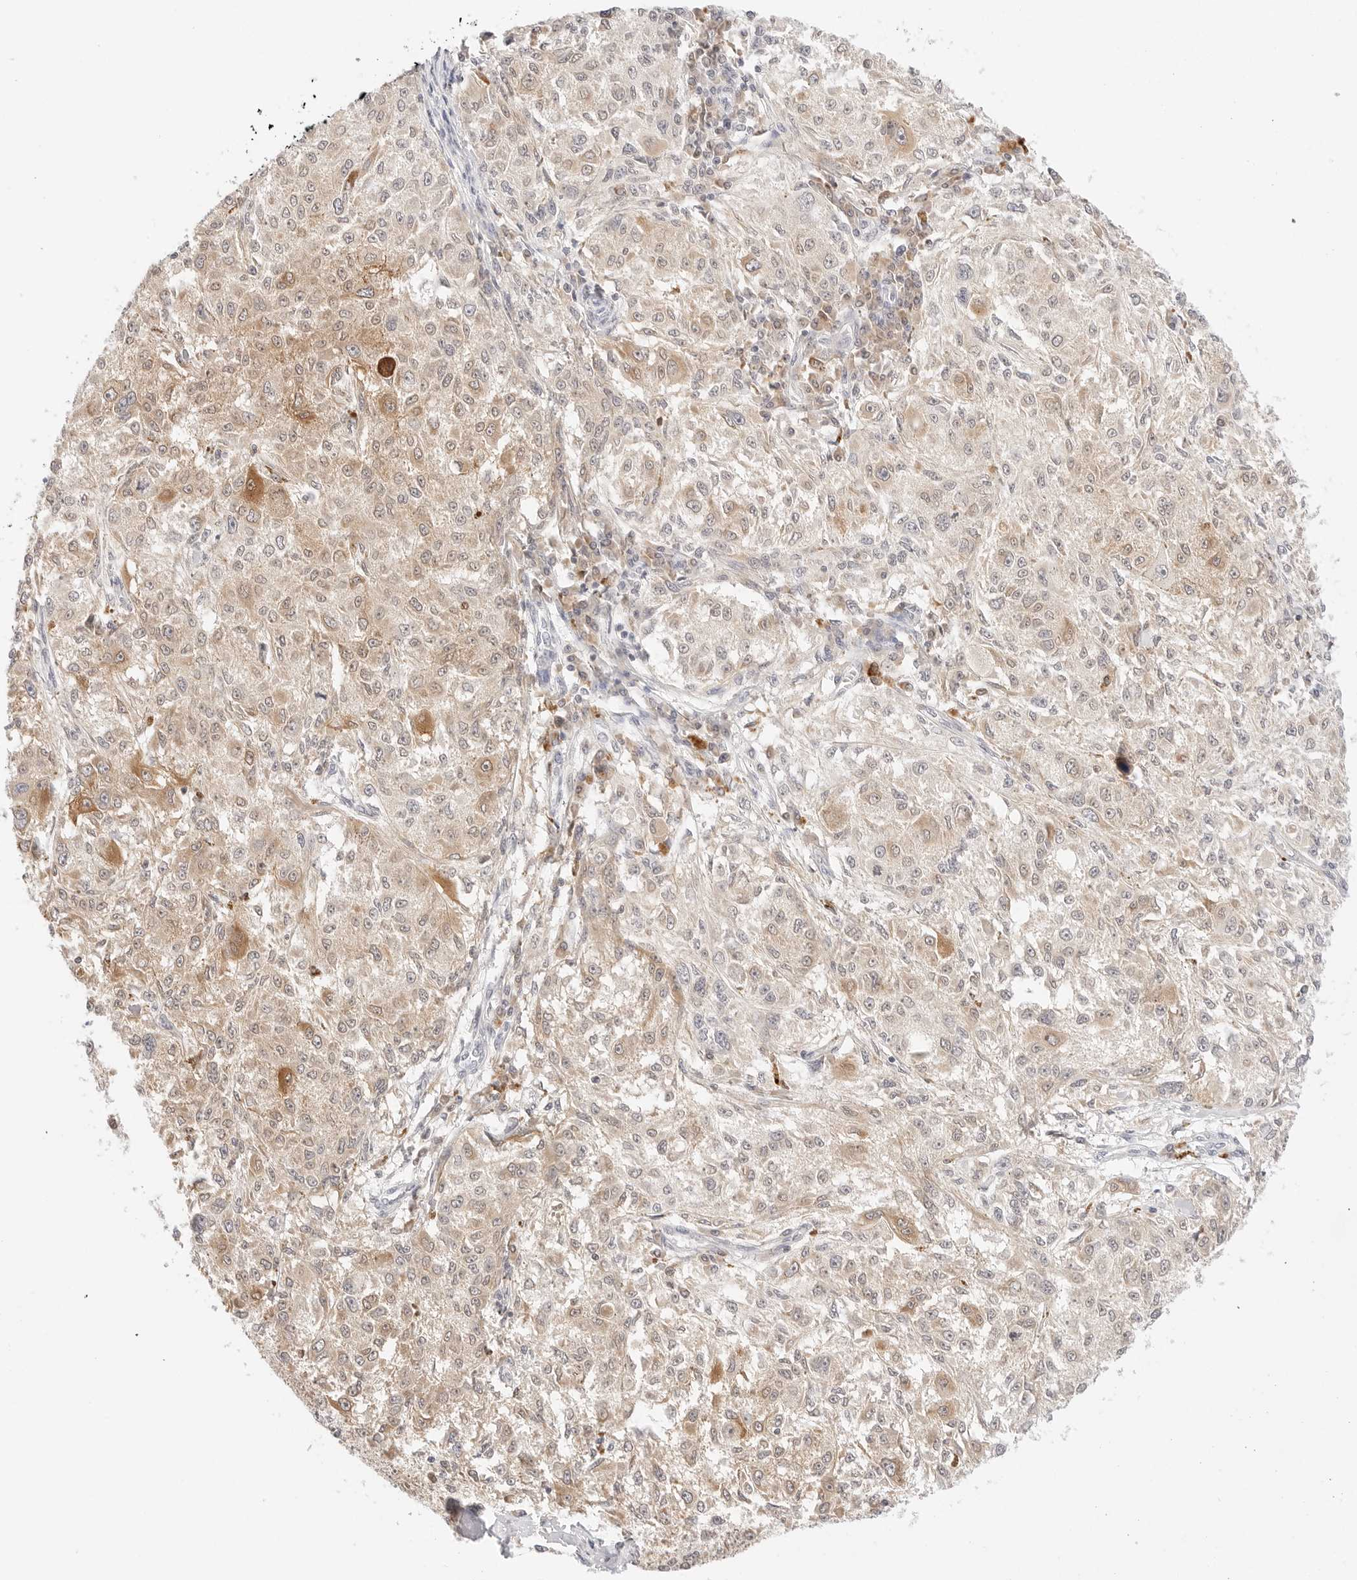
{"staining": {"intensity": "weak", "quantity": "25%-75%", "location": "cytoplasmic/membranous"}, "tissue": "melanoma", "cell_type": "Tumor cells", "image_type": "cancer", "snomed": [{"axis": "morphology", "description": "Necrosis, NOS"}, {"axis": "morphology", "description": "Malignant melanoma, NOS"}, {"axis": "topography", "description": "Skin"}], "caption": "Human melanoma stained with a protein marker reveals weak staining in tumor cells.", "gene": "ERO1B", "patient": {"sex": "female", "age": 87}}